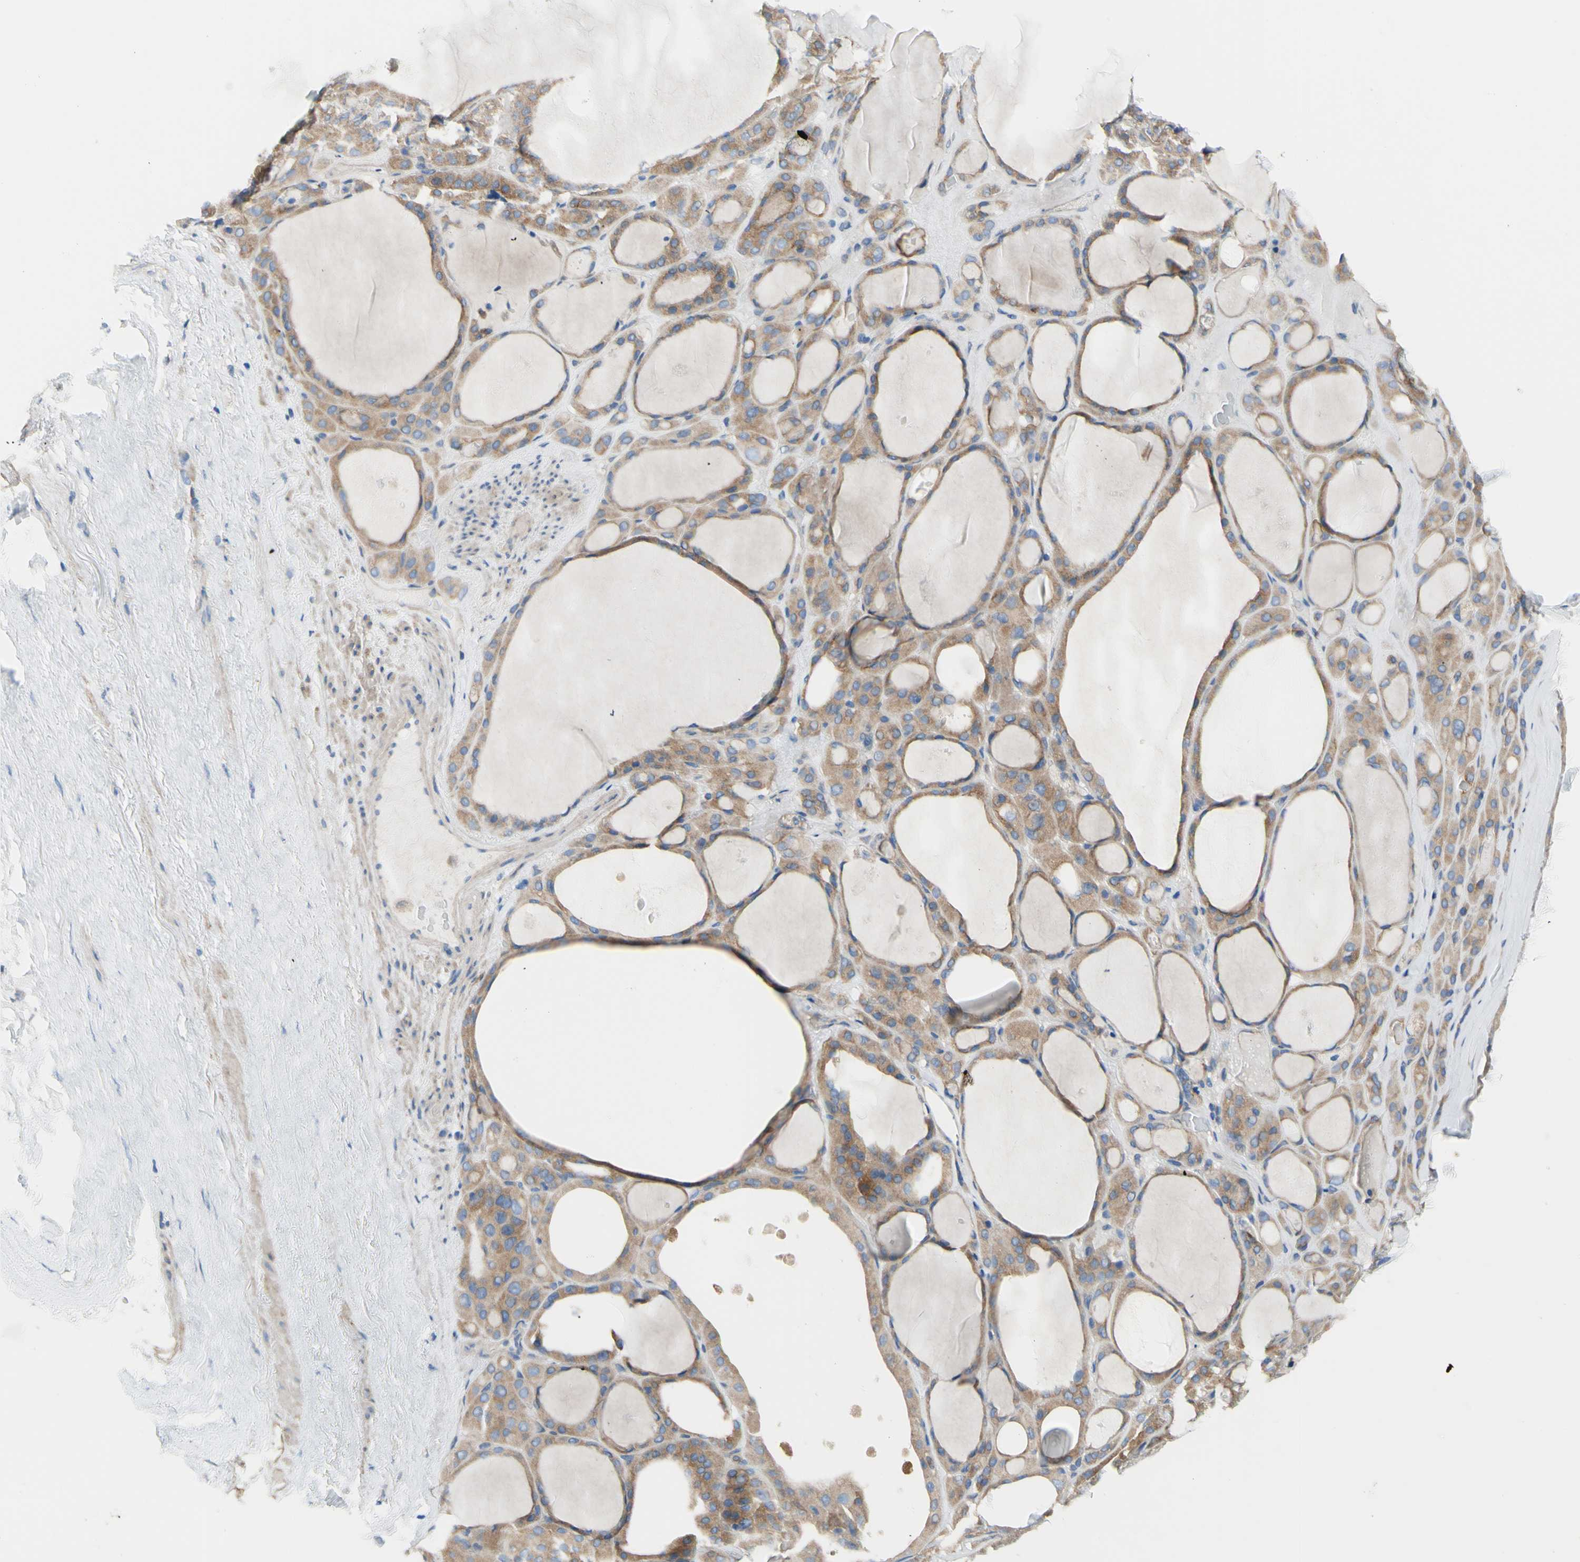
{"staining": {"intensity": "weak", "quantity": ">75%", "location": "cytoplasmic/membranous"}, "tissue": "thyroid gland", "cell_type": "Glandular cells", "image_type": "normal", "snomed": [{"axis": "morphology", "description": "Normal tissue, NOS"}, {"axis": "morphology", "description": "Carcinoma, NOS"}, {"axis": "topography", "description": "Thyroid gland"}], "caption": "Immunohistochemical staining of unremarkable human thyroid gland demonstrates >75% levels of weak cytoplasmic/membranous protein staining in about >75% of glandular cells. (DAB IHC with brightfield microscopy, high magnification).", "gene": "RETREG2", "patient": {"sex": "female", "age": 86}}